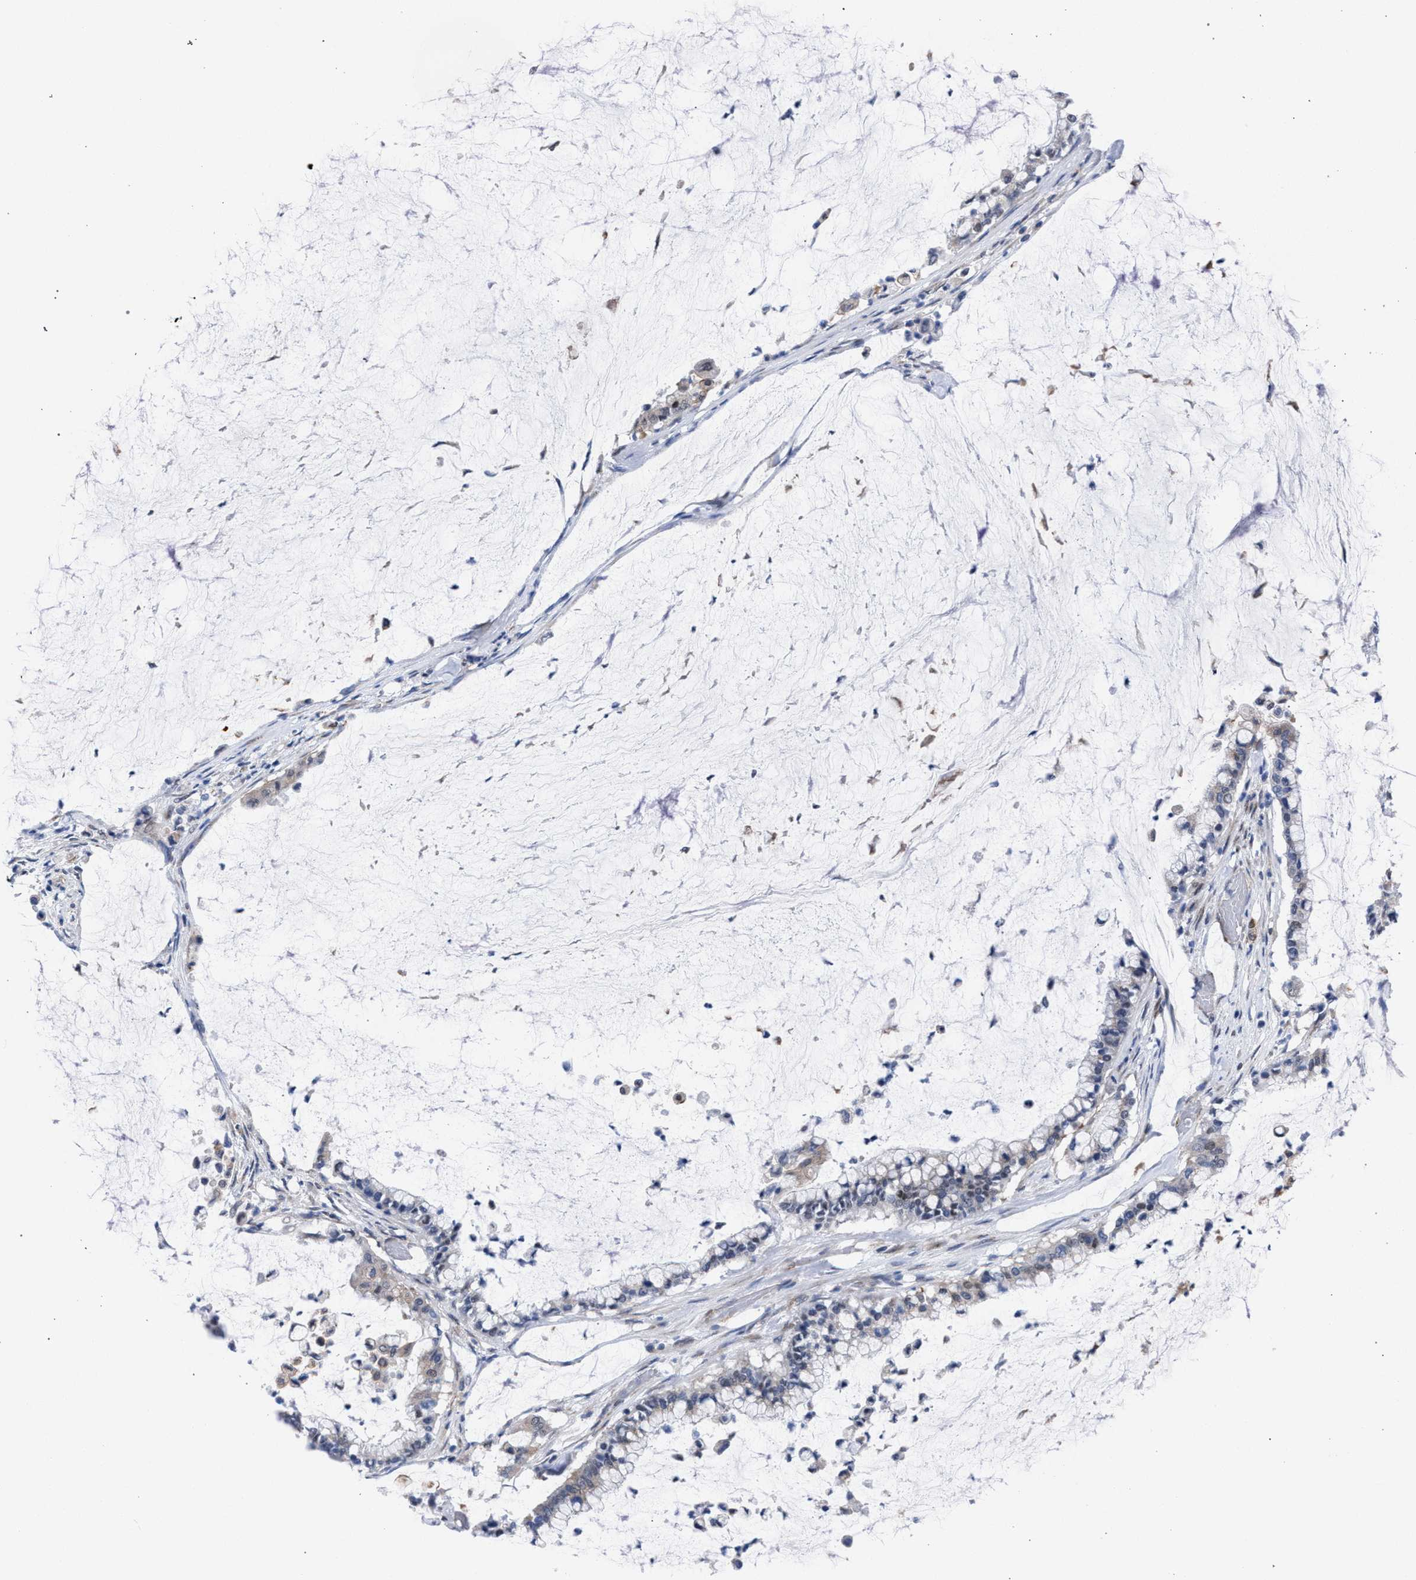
{"staining": {"intensity": "negative", "quantity": "none", "location": "none"}, "tissue": "pancreatic cancer", "cell_type": "Tumor cells", "image_type": "cancer", "snomed": [{"axis": "morphology", "description": "Adenocarcinoma, NOS"}, {"axis": "topography", "description": "Pancreas"}], "caption": "Protein analysis of pancreatic cancer reveals no significant staining in tumor cells.", "gene": "GOLGA2", "patient": {"sex": "male", "age": 41}}